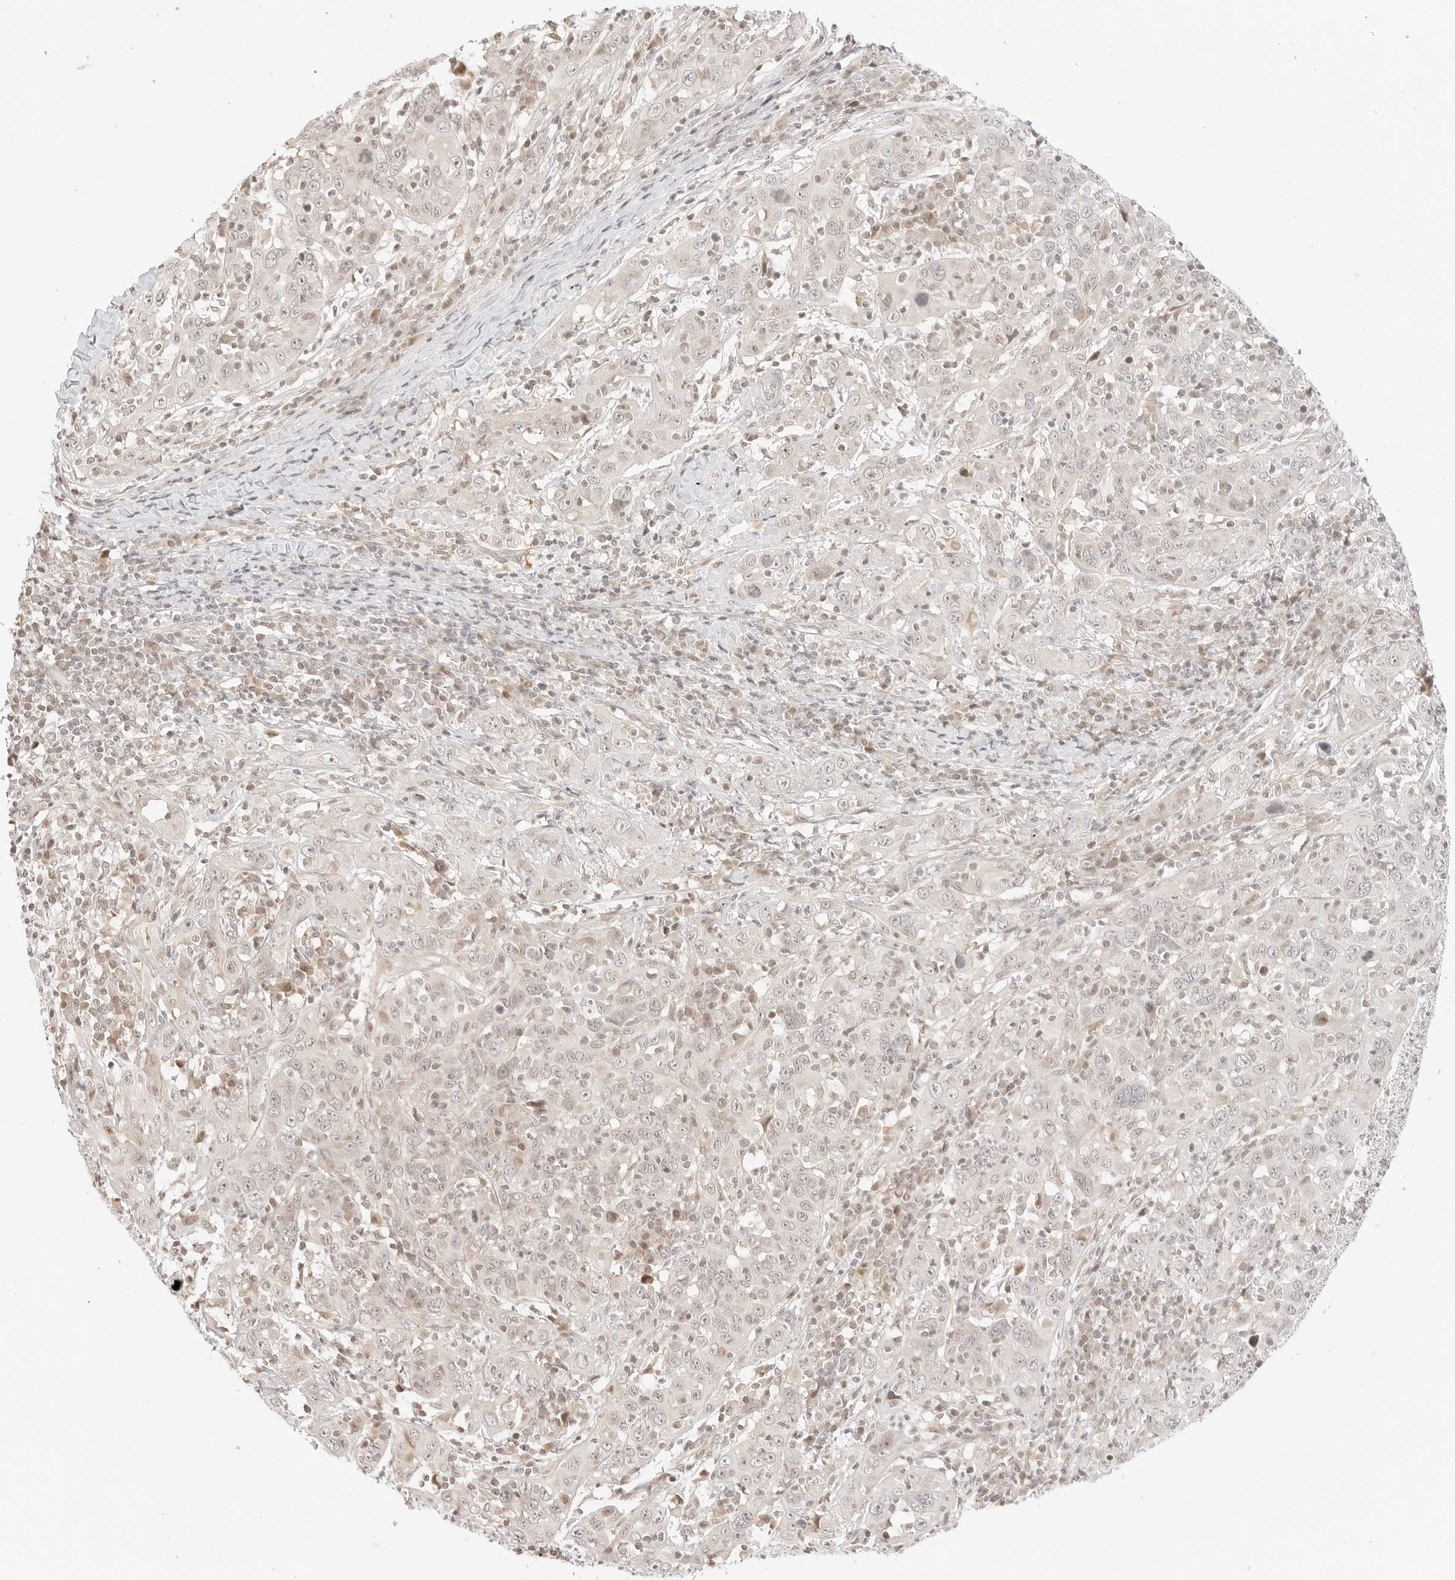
{"staining": {"intensity": "negative", "quantity": "none", "location": "none"}, "tissue": "cervical cancer", "cell_type": "Tumor cells", "image_type": "cancer", "snomed": [{"axis": "morphology", "description": "Squamous cell carcinoma, NOS"}, {"axis": "topography", "description": "Cervix"}], "caption": "Photomicrograph shows no protein expression in tumor cells of cervical cancer (squamous cell carcinoma) tissue.", "gene": "RPS6KL1", "patient": {"sex": "female", "age": 46}}